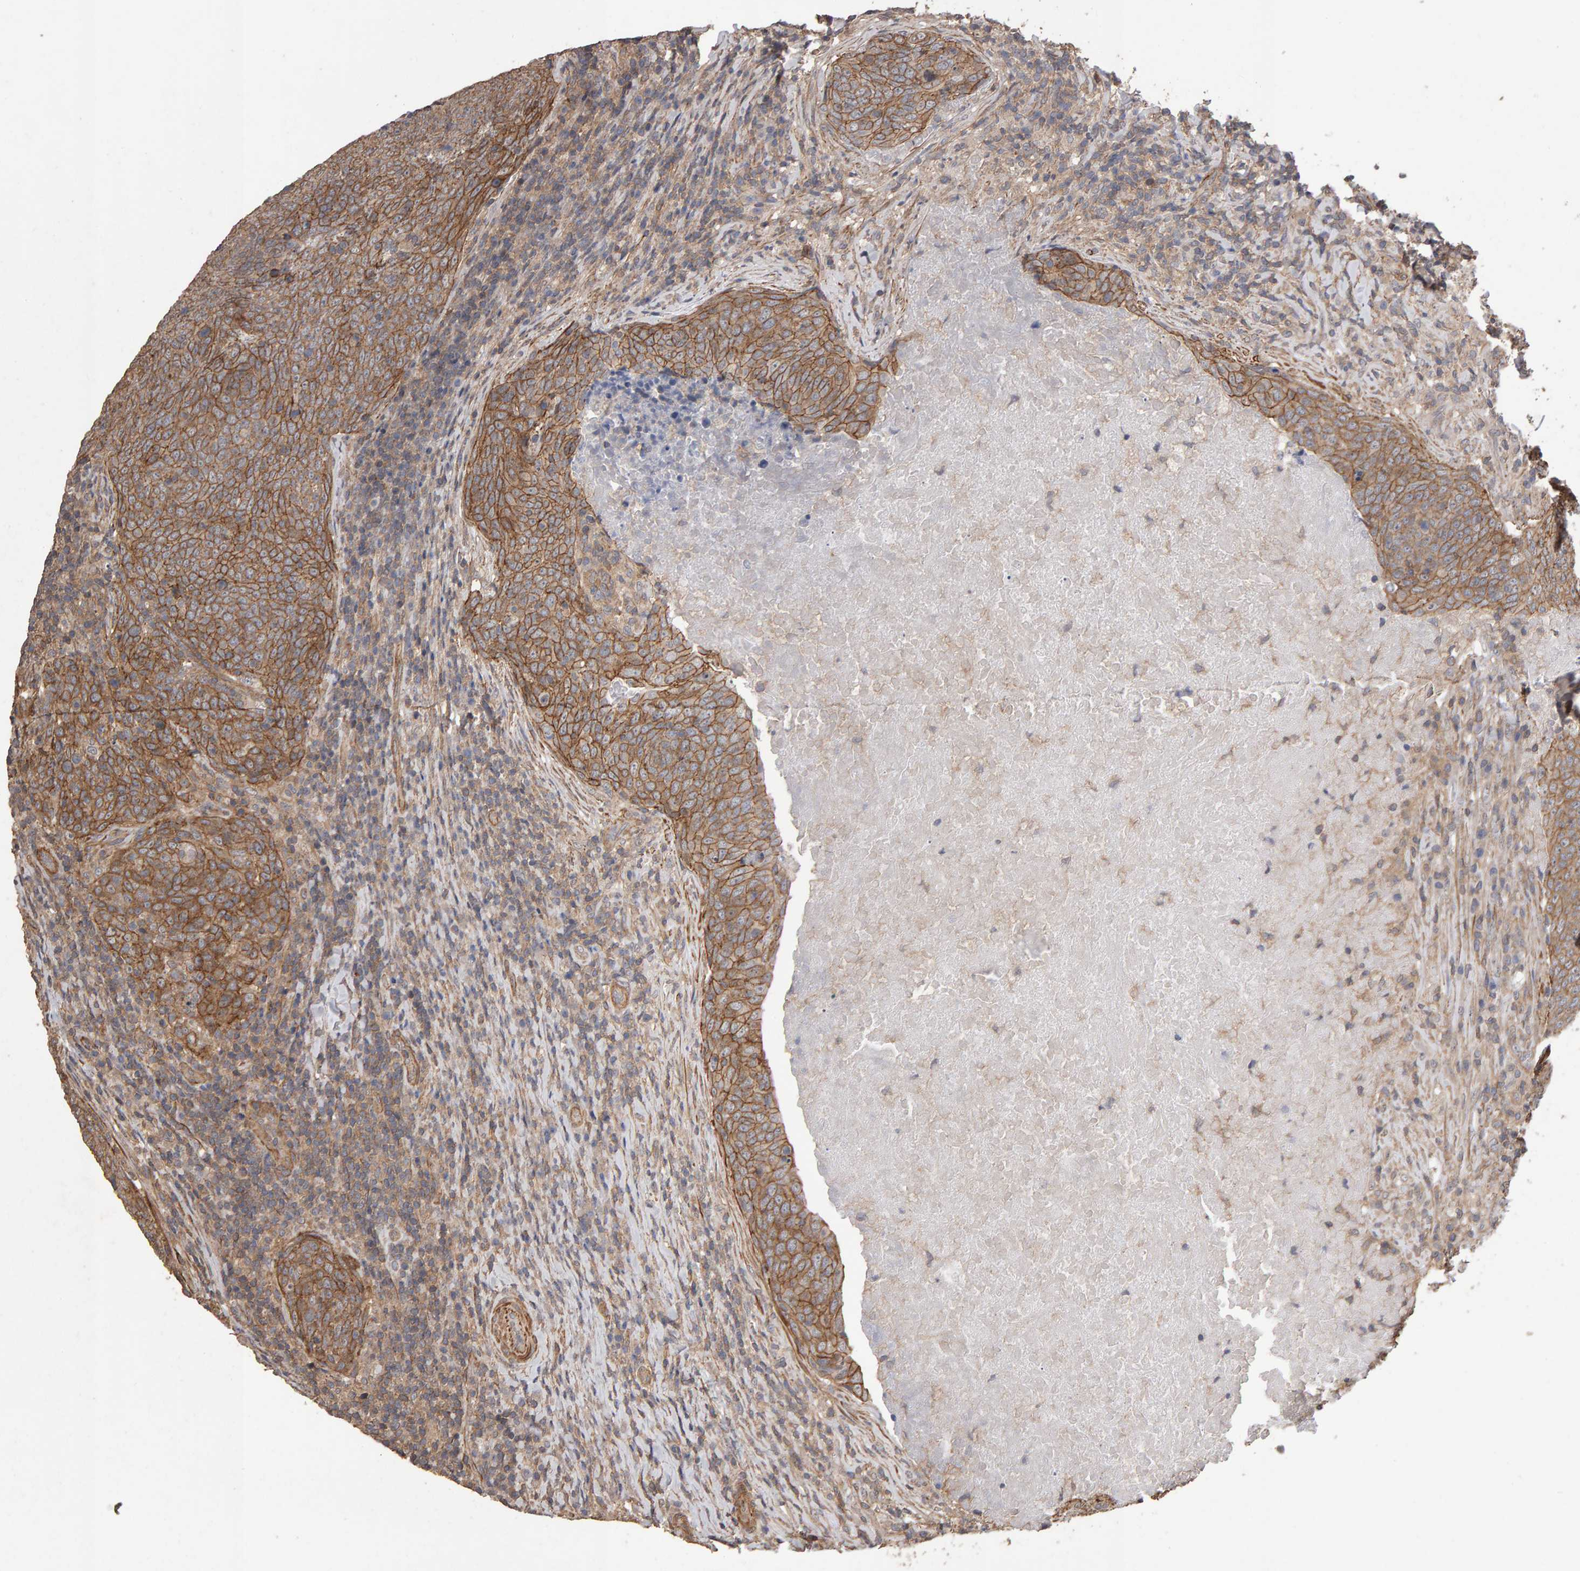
{"staining": {"intensity": "strong", "quantity": ">75%", "location": "cytoplasmic/membranous"}, "tissue": "head and neck cancer", "cell_type": "Tumor cells", "image_type": "cancer", "snomed": [{"axis": "morphology", "description": "Squamous cell carcinoma, NOS"}, {"axis": "morphology", "description": "Squamous cell carcinoma, metastatic, NOS"}, {"axis": "topography", "description": "Lymph node"}, {"axis": "topography", "description": "Head-Neck"}], "caption": "Immunohistochemistry histopathology image of head and neck cancer stained for a protein (brown), which reveals high levels of strong cytoplasmic/membranous staining in about >75% of tumor cells.", "gene": "SCRIB", "patient": {"sex": "male", "age": 62}}